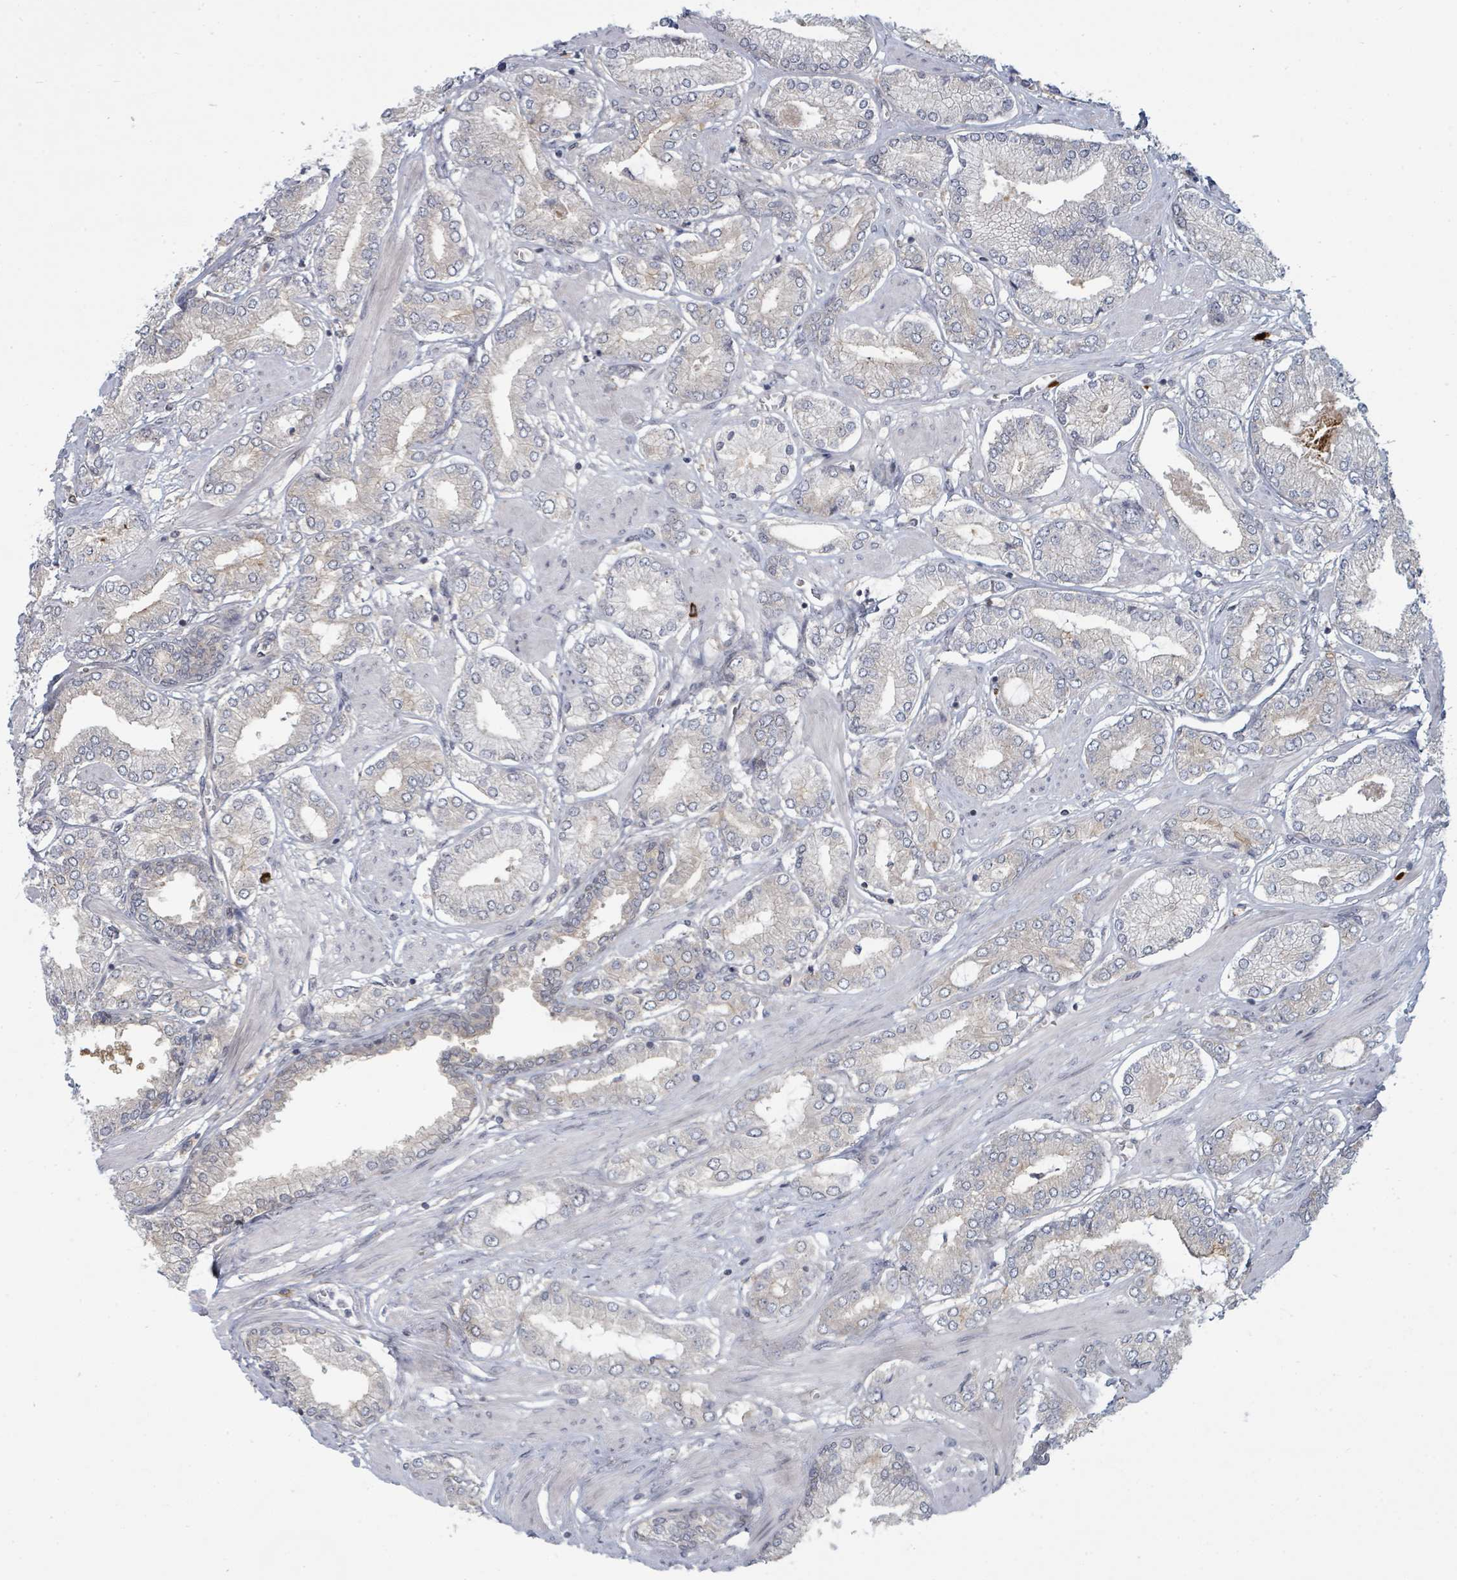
{"staining": {"intensity": "weak", "quantity": "<25%", "location": "cytoplasmic/membranous"}, "tissue": "prostate cancer", "cell_type": "Tumor cells", "image_type": "cancer", "snomed": [{"axis": "morphology", "description": "Adenocarcinoma, High grade"}, {"axis": "topography", "description": "Prostate and seminal vesicle, NOS"}], "caption": "This is an immunohistochemistry (IHC) histopathology image of prostate cancer. There is no staining in tumor cells.", "gene": "PSMG2", "patient": {"sex": "male", "age": 64}}